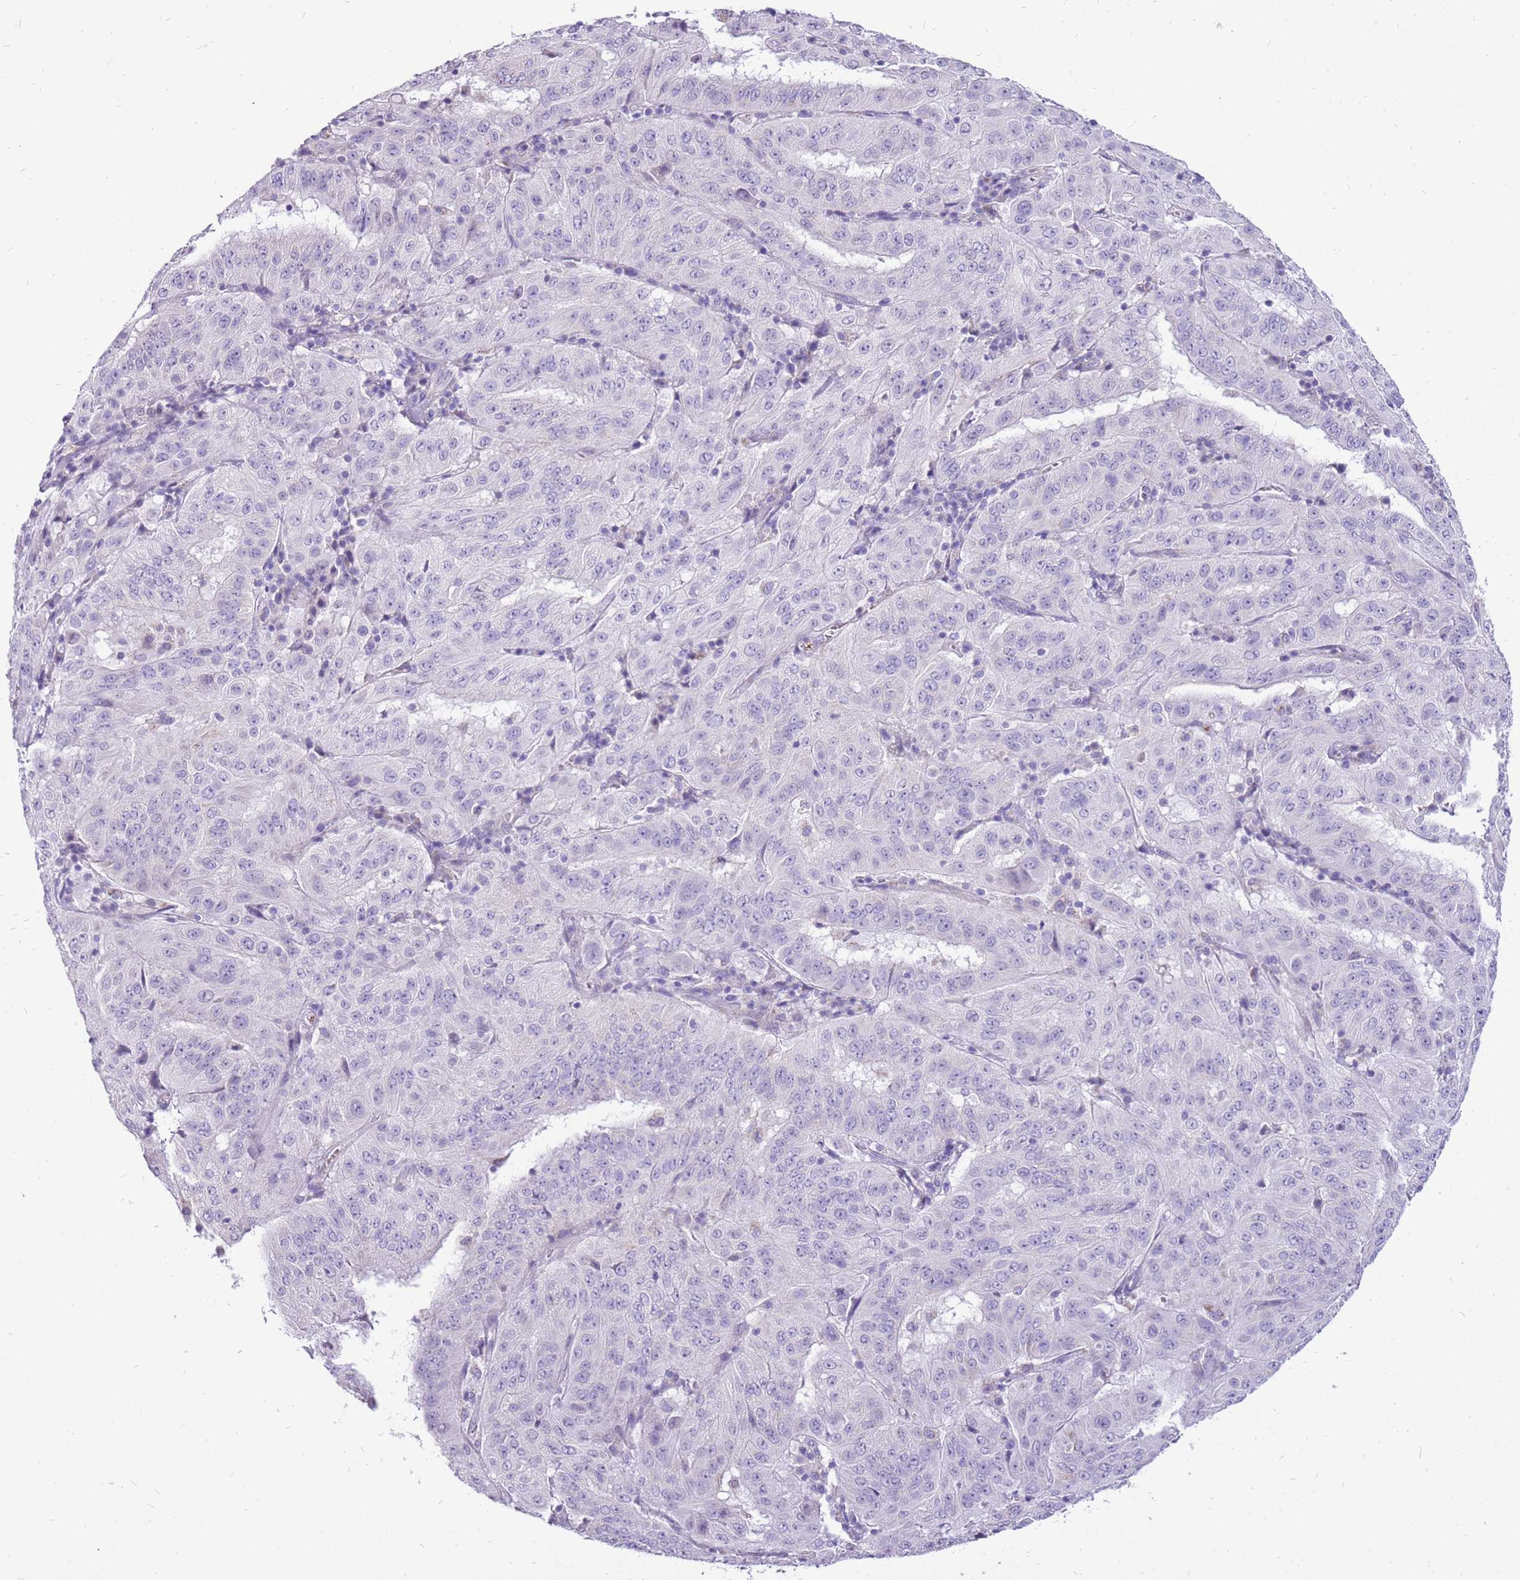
{"staining": {"intensity": "negative", "quantity": "none", "location": "none"}, "tissue": "pancreatic cancer", "cell_type": "Tumor cells", "image_type": "cancer", "snomed": [{"axis": "morphology", "description": "Adenocarcinoma, NOS"}, {"axis": "topography", "description": "Pancreas"}], "caption": "Immunohistochemical staining of human pancreatic cancer (adenocarcinoma) shows no significant staining in tumor cells. The staining is performed using DAB (3,3'-diaminobenzidine) brown chromogen with nuclei counter-stained in using hematoxylin.", "gene": "PCNX1", "patient": {"sex": "male", "age": 63}}